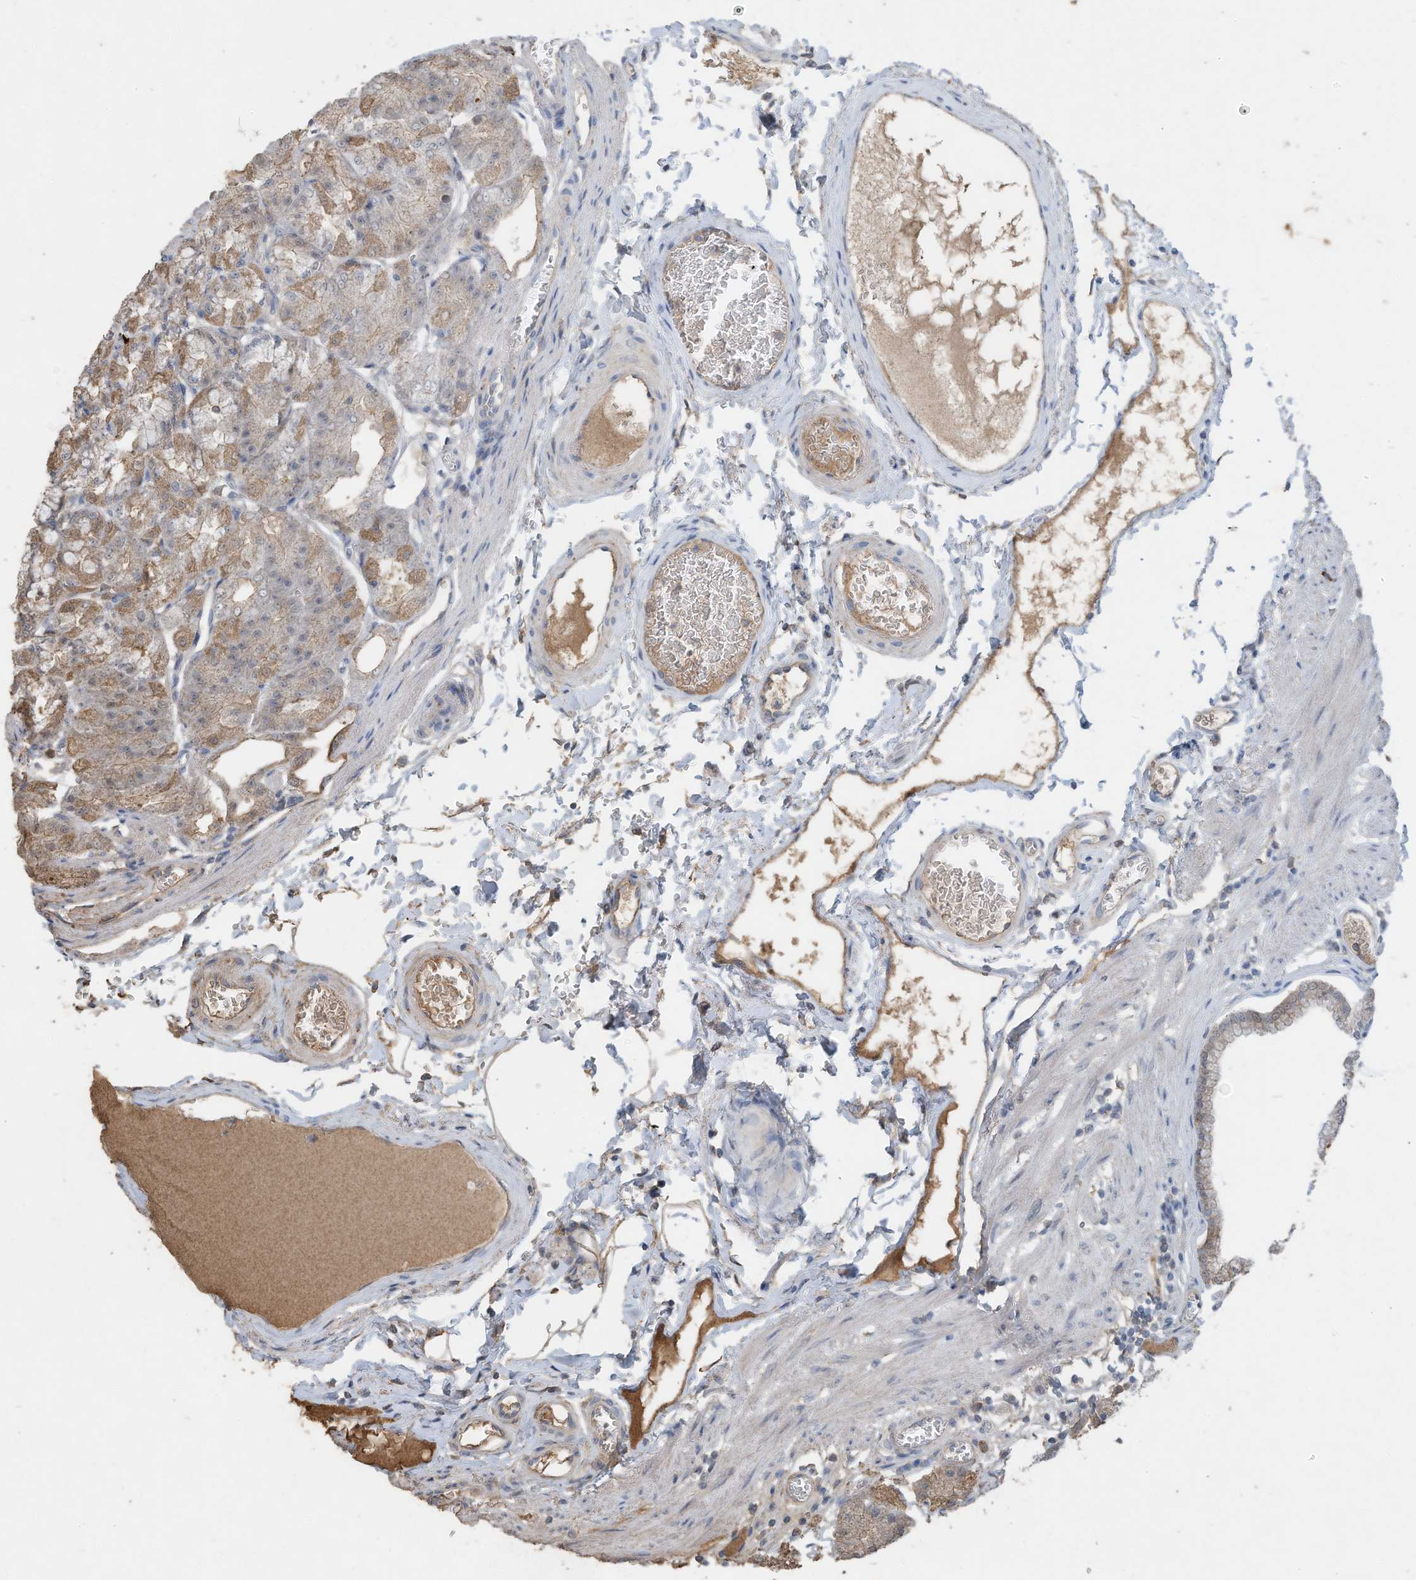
{"staining": {"intensity": "moderate", "quantity": "<25%", "location": "cytoplasmic/membranous"}, "tissue": "stomach", "cell_type": "Glandular cells", "image_type": "normal", "snomed": [{"axis": "morphology", "description": "Normal tissue, NOS"}, {"axis": "topography", "description": "Stomach, lower"}], "caption": "About <25% of glandular cells in unremarkable human stomach show moderate cytoplasmic/membranous protein positivity as visualized by brown immunohistochemical staining.", "gene": "CAPN13", "patient": {"sex": "male", "age": 71}}